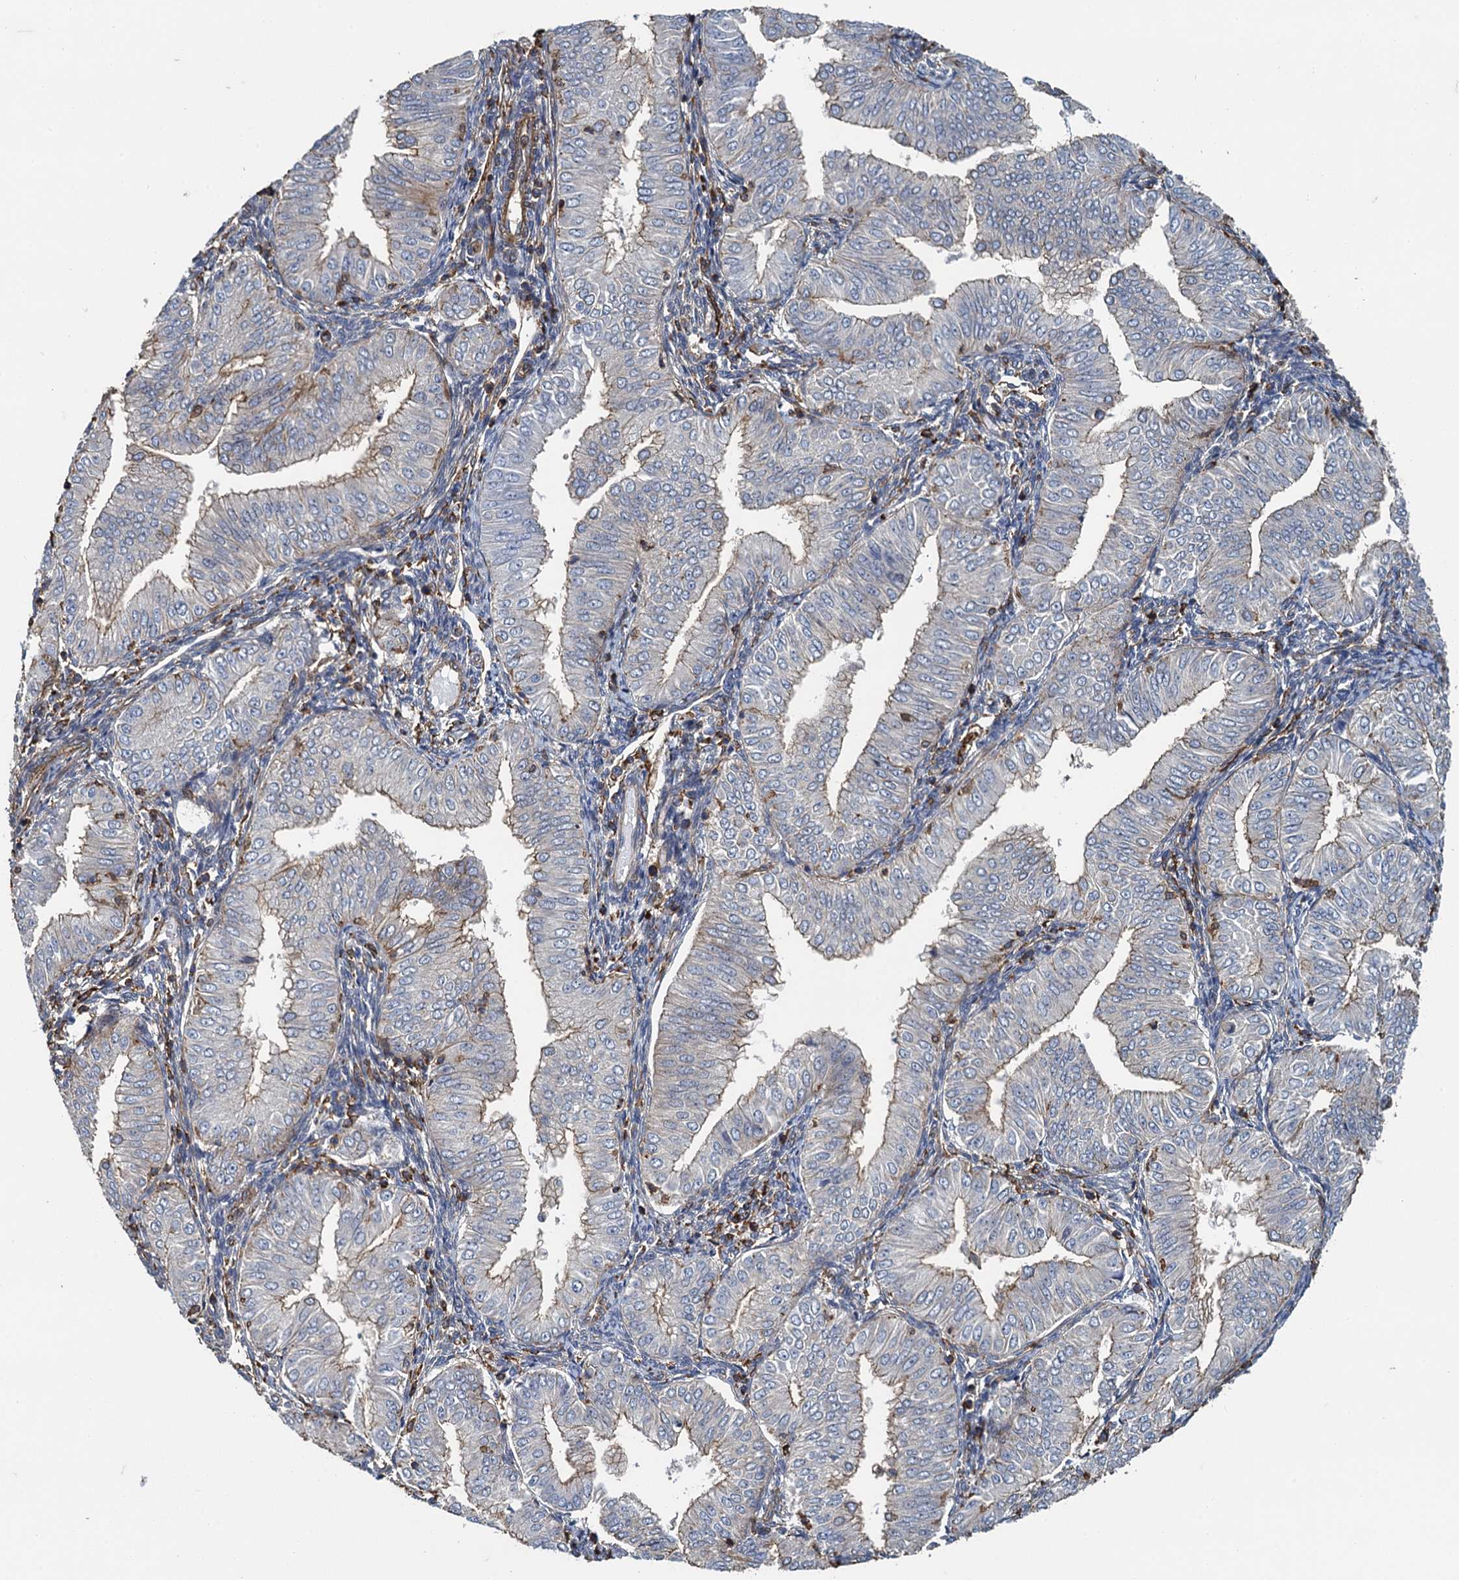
{"staining": {"intensity": "weak", "quantity": "<25%", "location": "cytoplasmic/membranous"}, "tissue": "endometrial cancer", "cell_type": "Tumor cells", "image_type": "cancer", "snomed": [{"axis": "morphology", "description": "Normal tissue, NOS"}, {"axis": "morphology", "description": "Adenocarcinoma, NOS"}, {"axis": "topography", "description": "Endometrium"}], "caption": "Tumor cells show no significant protein staining in adenocarcinoma (endometrial).", "gene": "PROSER2", "patient": {"sex": "female", "age": 53}}